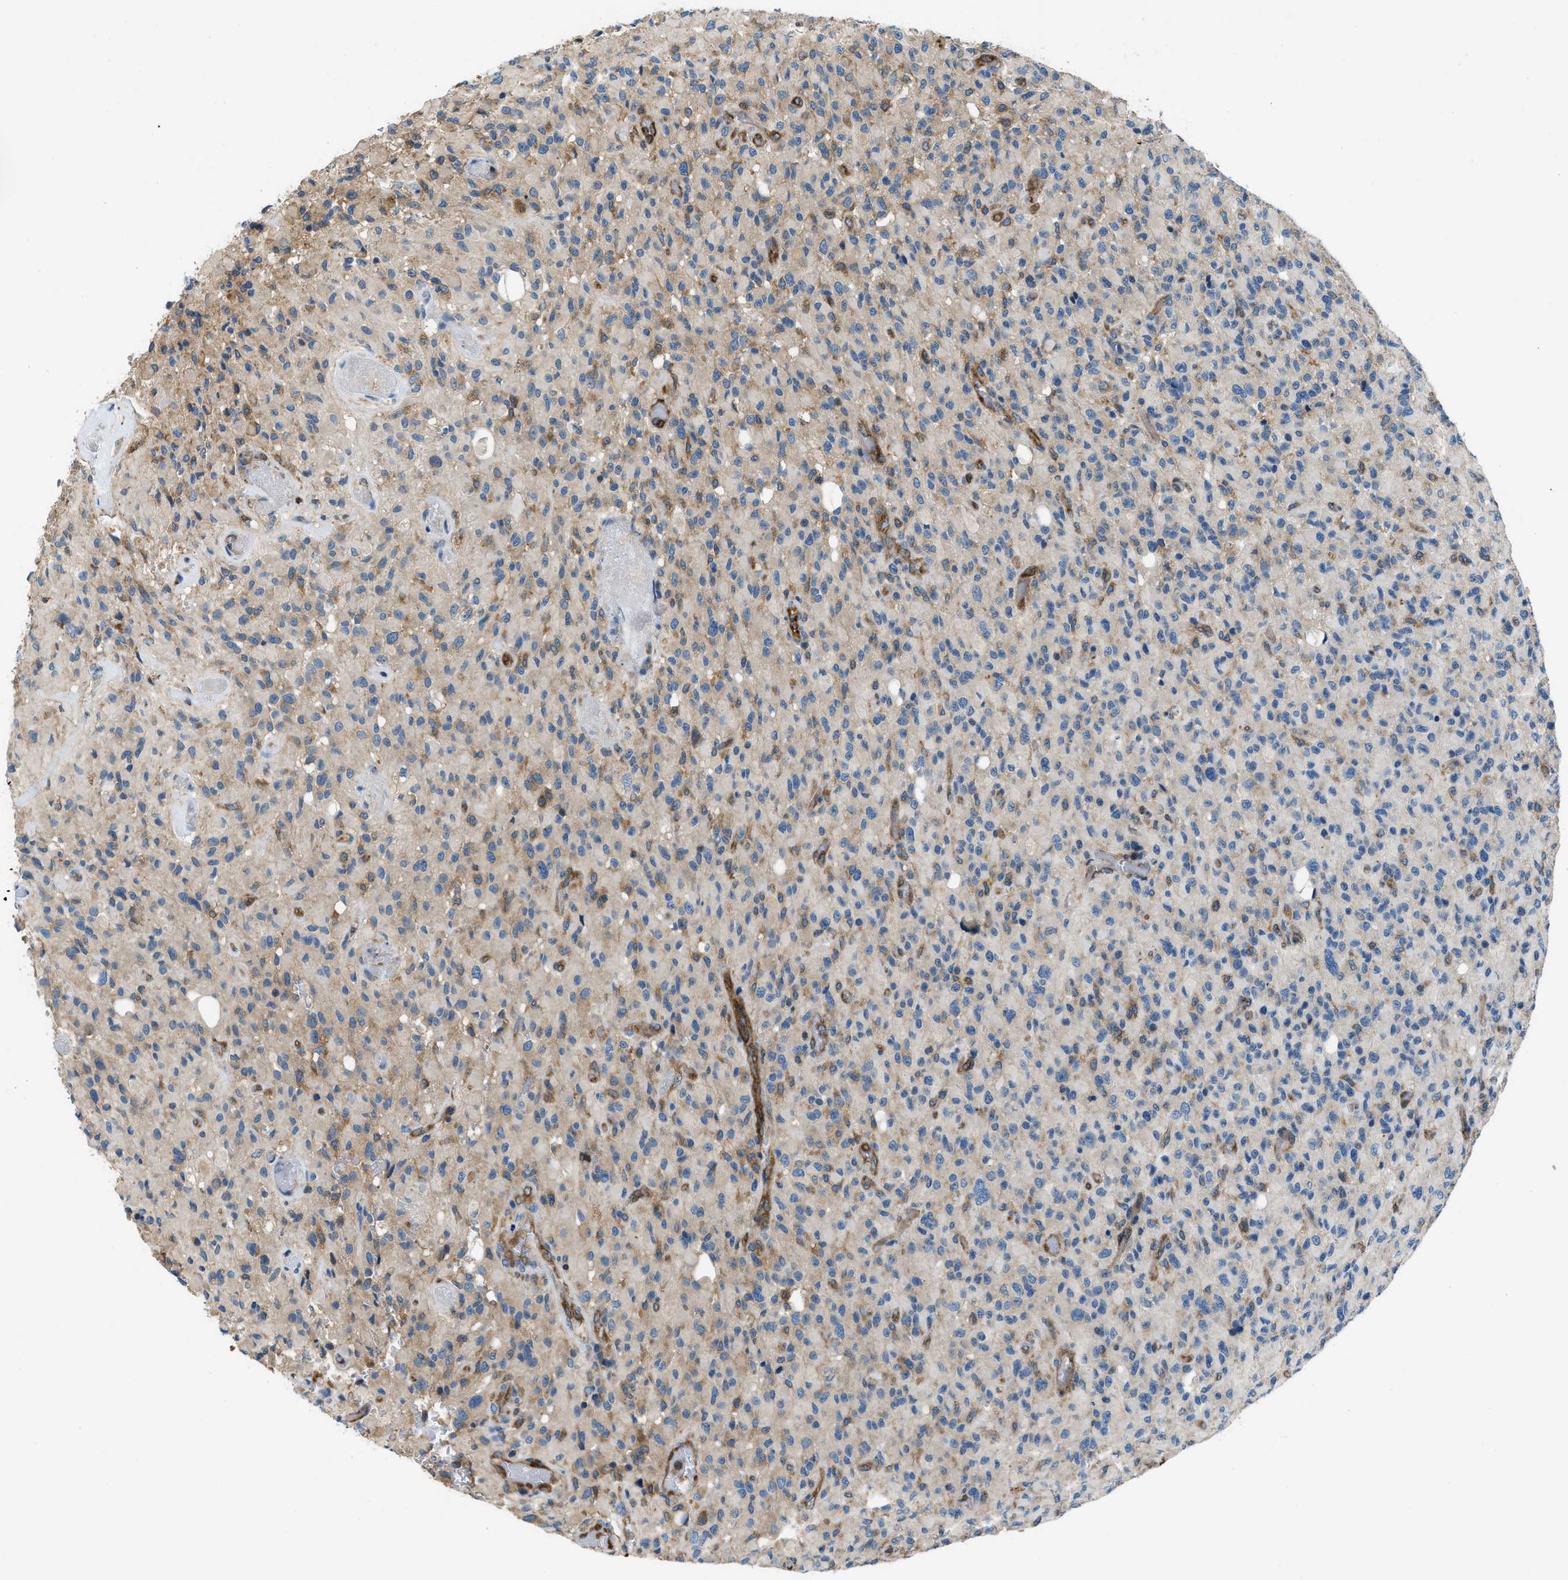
{"staining": {"intensity": "weak", "quantity": "<25%", "location": "cytoplasmic/membranous"}, "tissue": "glioma", "cell_type": "Tumor cells", "image_type": "cancer", "snomed": [{"axis": "morphology", "description": "Glioma, malignant, High grade"}, {"axis": "topography", "description": "Brain"}], "caption": "There is no significant positivity in tumor cells of malignant glioma (high-grade).", "gene": "GIMAP8", "patient": {"sex": "male", "age": 71}}